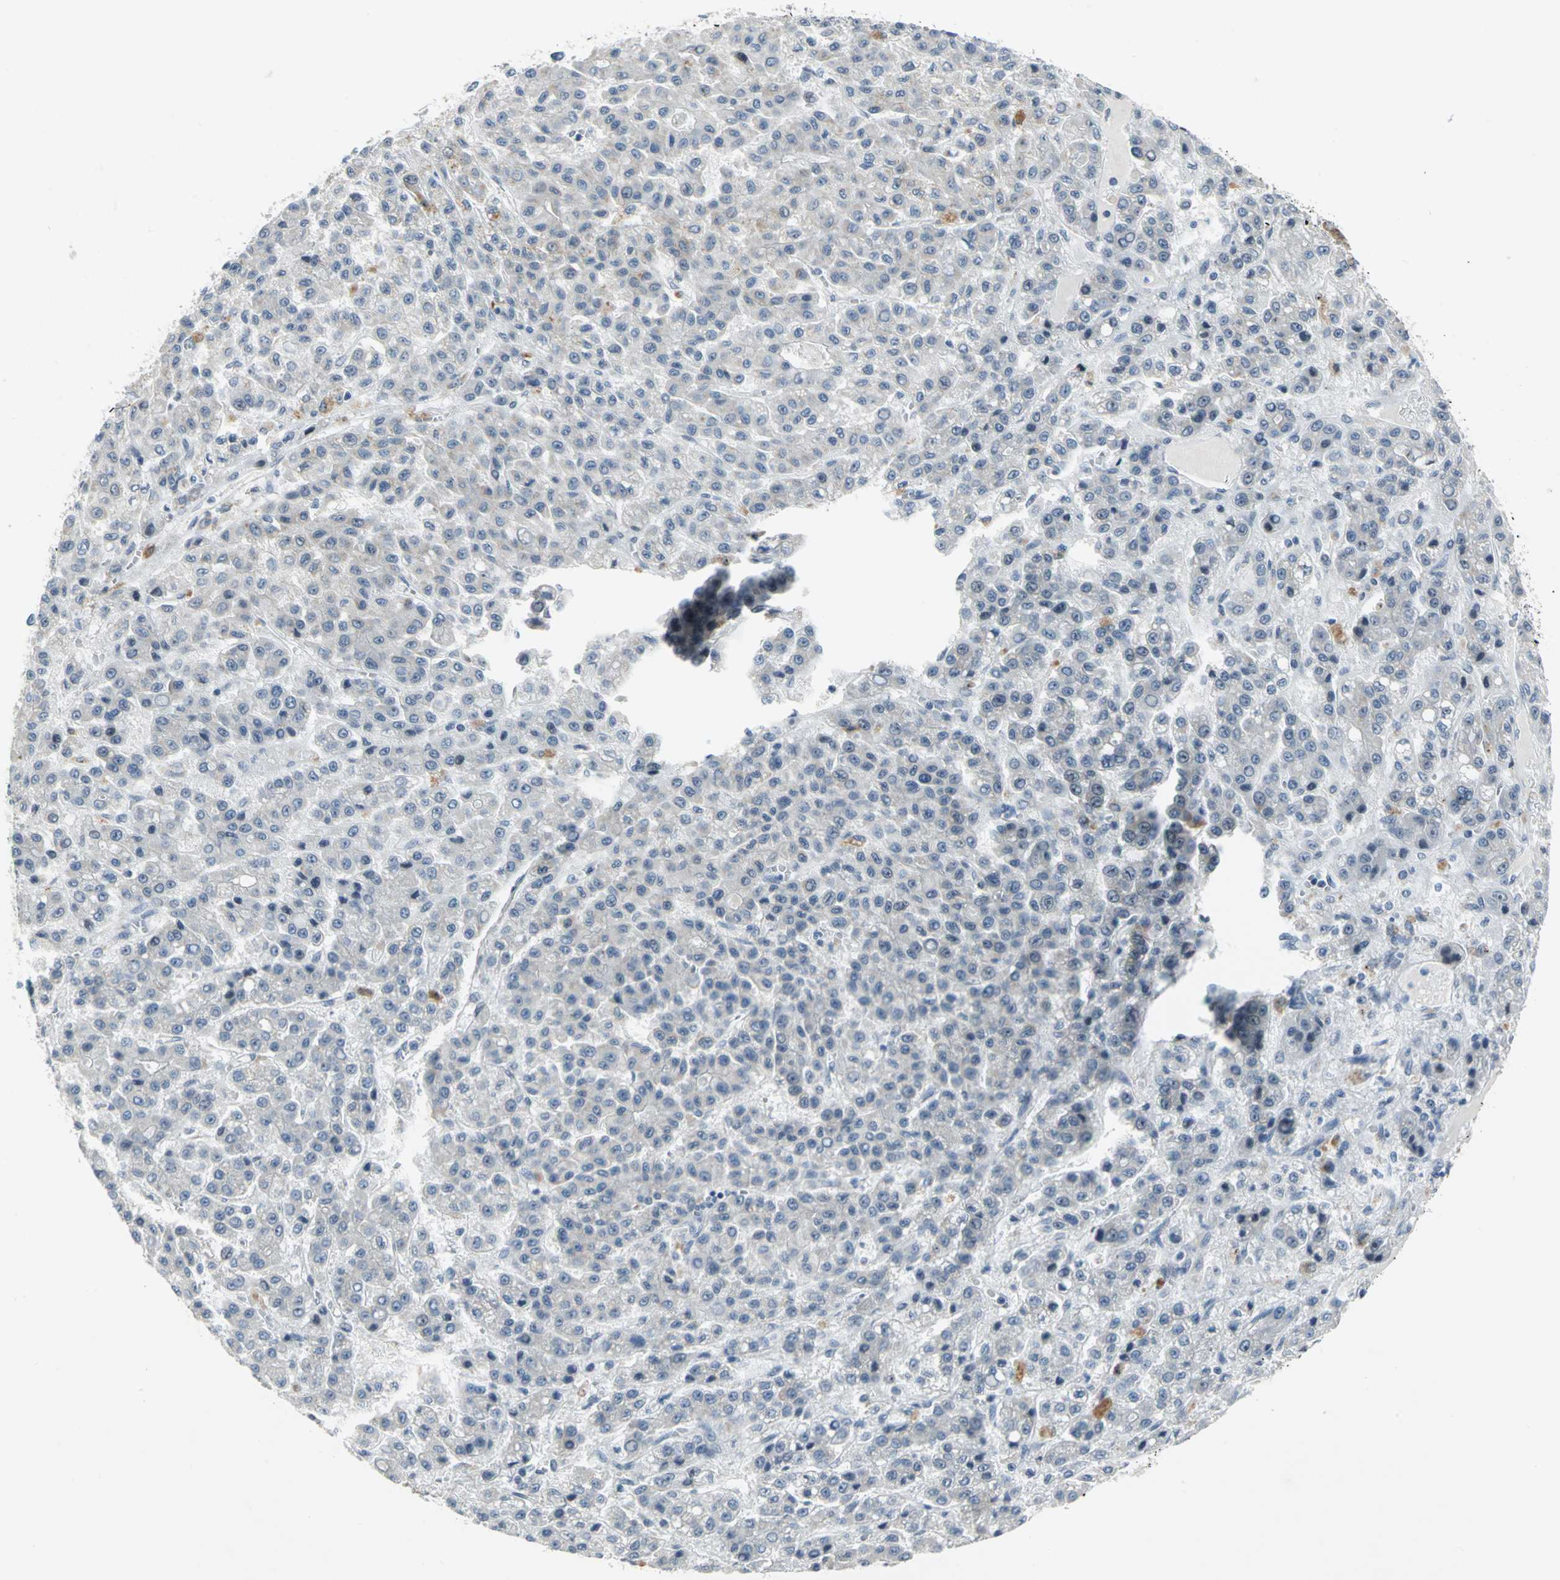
{"staining": {"intensity": "moderate", "quantity": "25%-75%", "location": "nuclear"}, "tissue": "liver cancer", "cell_type": "Tumor cells", "image_type": "cancer", "snomed": [{"axis": "morphology", "description": "Carcinoma, Hepatocellular, NOS"}, {"axis": "topography", "description": "Liver"}], "caption": "Liver cancer (hepatocellular carcinoma) tissue exhibits moderate nuclear staining in approximately 25%-75% of tumor cells", "gene": "MYBBP1A", "patient": {"sex": "male", "age": 70}}